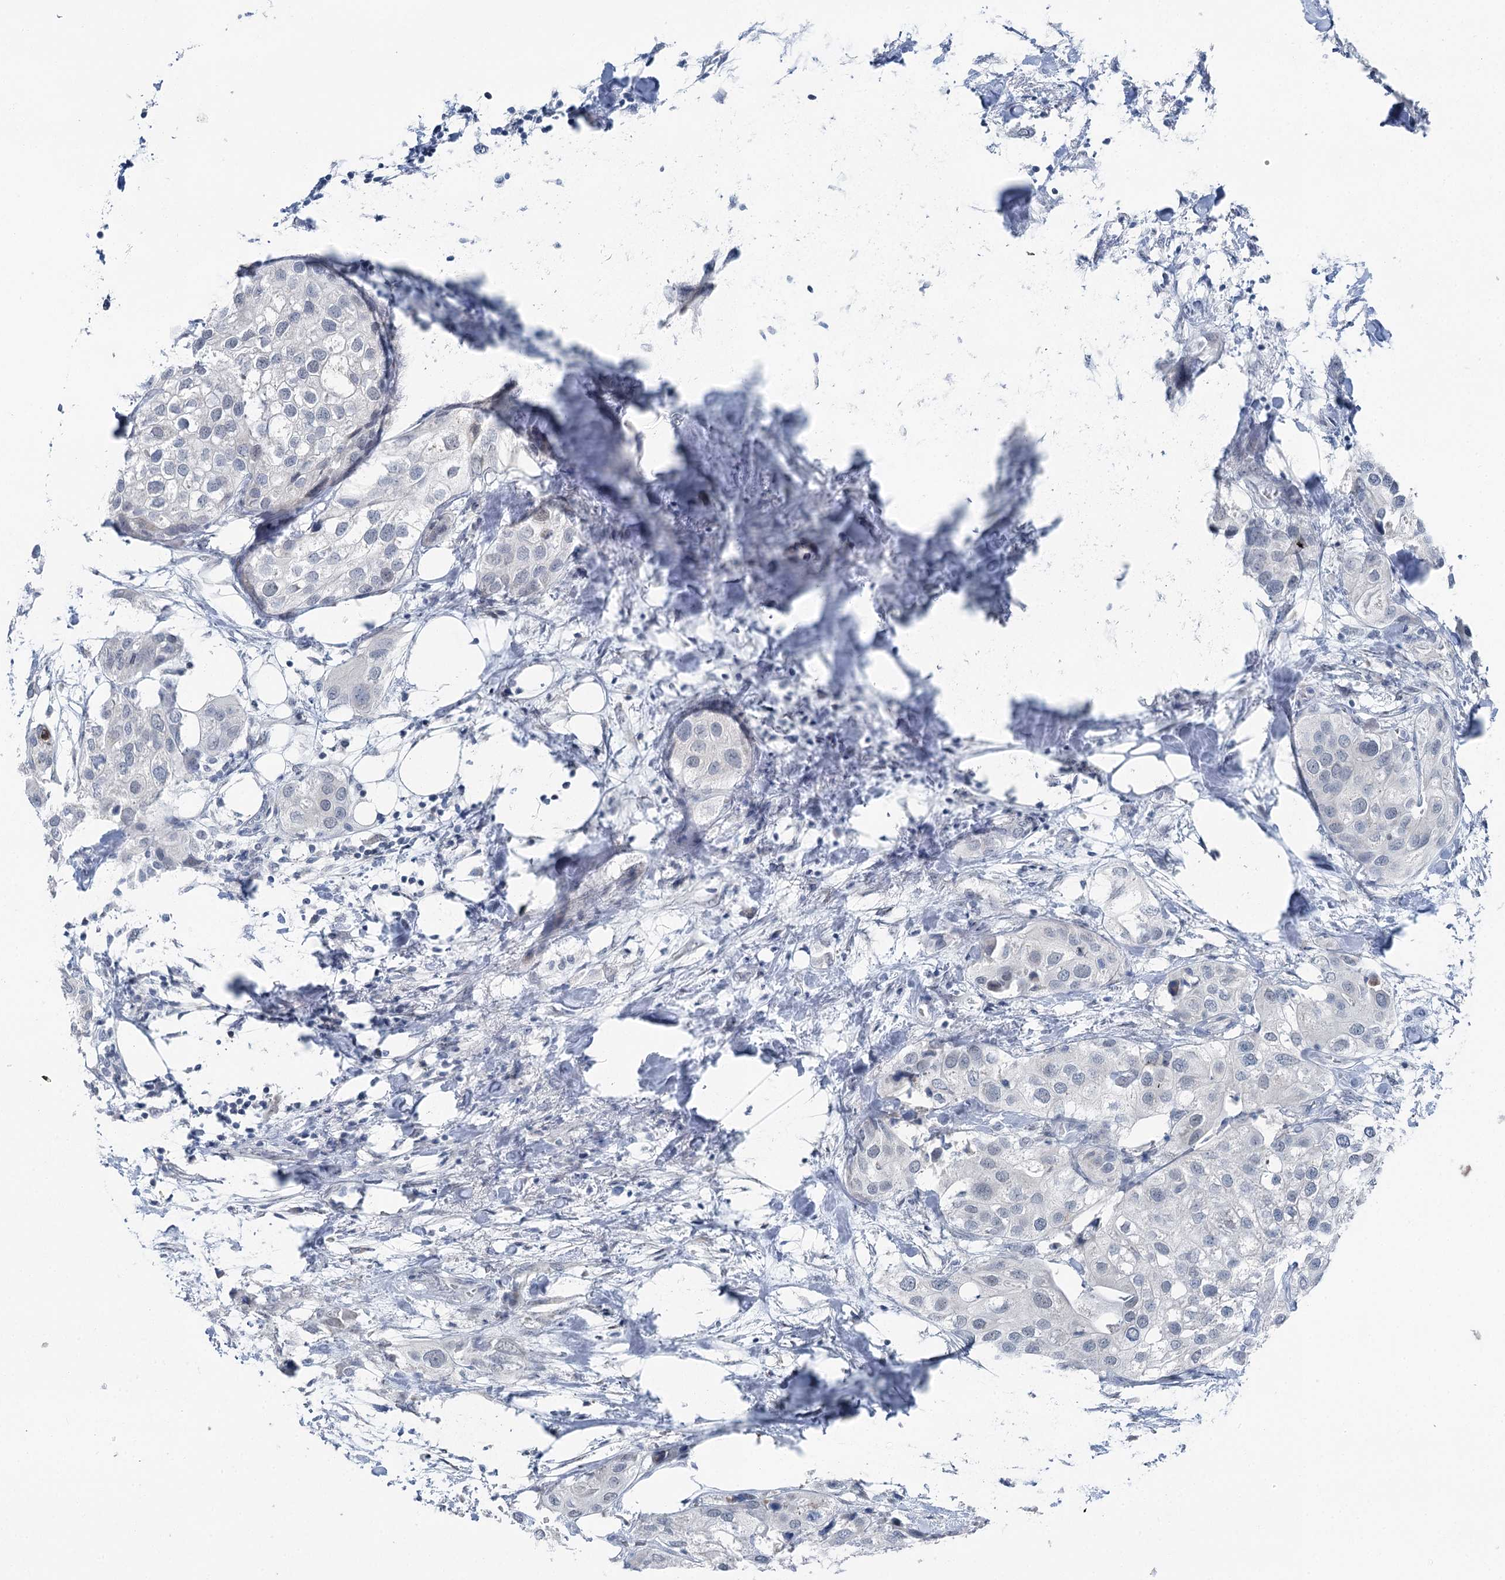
{"staining": {"intensity": "negative", "quantity": "none", "location": "none"}, "tissue": "urothelial cancer", "cell_type": "Tumor cells", "image_type": "cancer", "snomed": [{"axis": "morphology", "description": "Urothelial carcinoma, High grade"}, {"axis": "topography", "description": "Urinary bladder"}], "caption": "Immunohistochemistry (IHC) histopathology image of urothelial cancer stained for a protein (brown), which exhibits no positivity in tumor cells.", "gene": "STEEP1", "patient": {"sex": "male", "age": 64}}